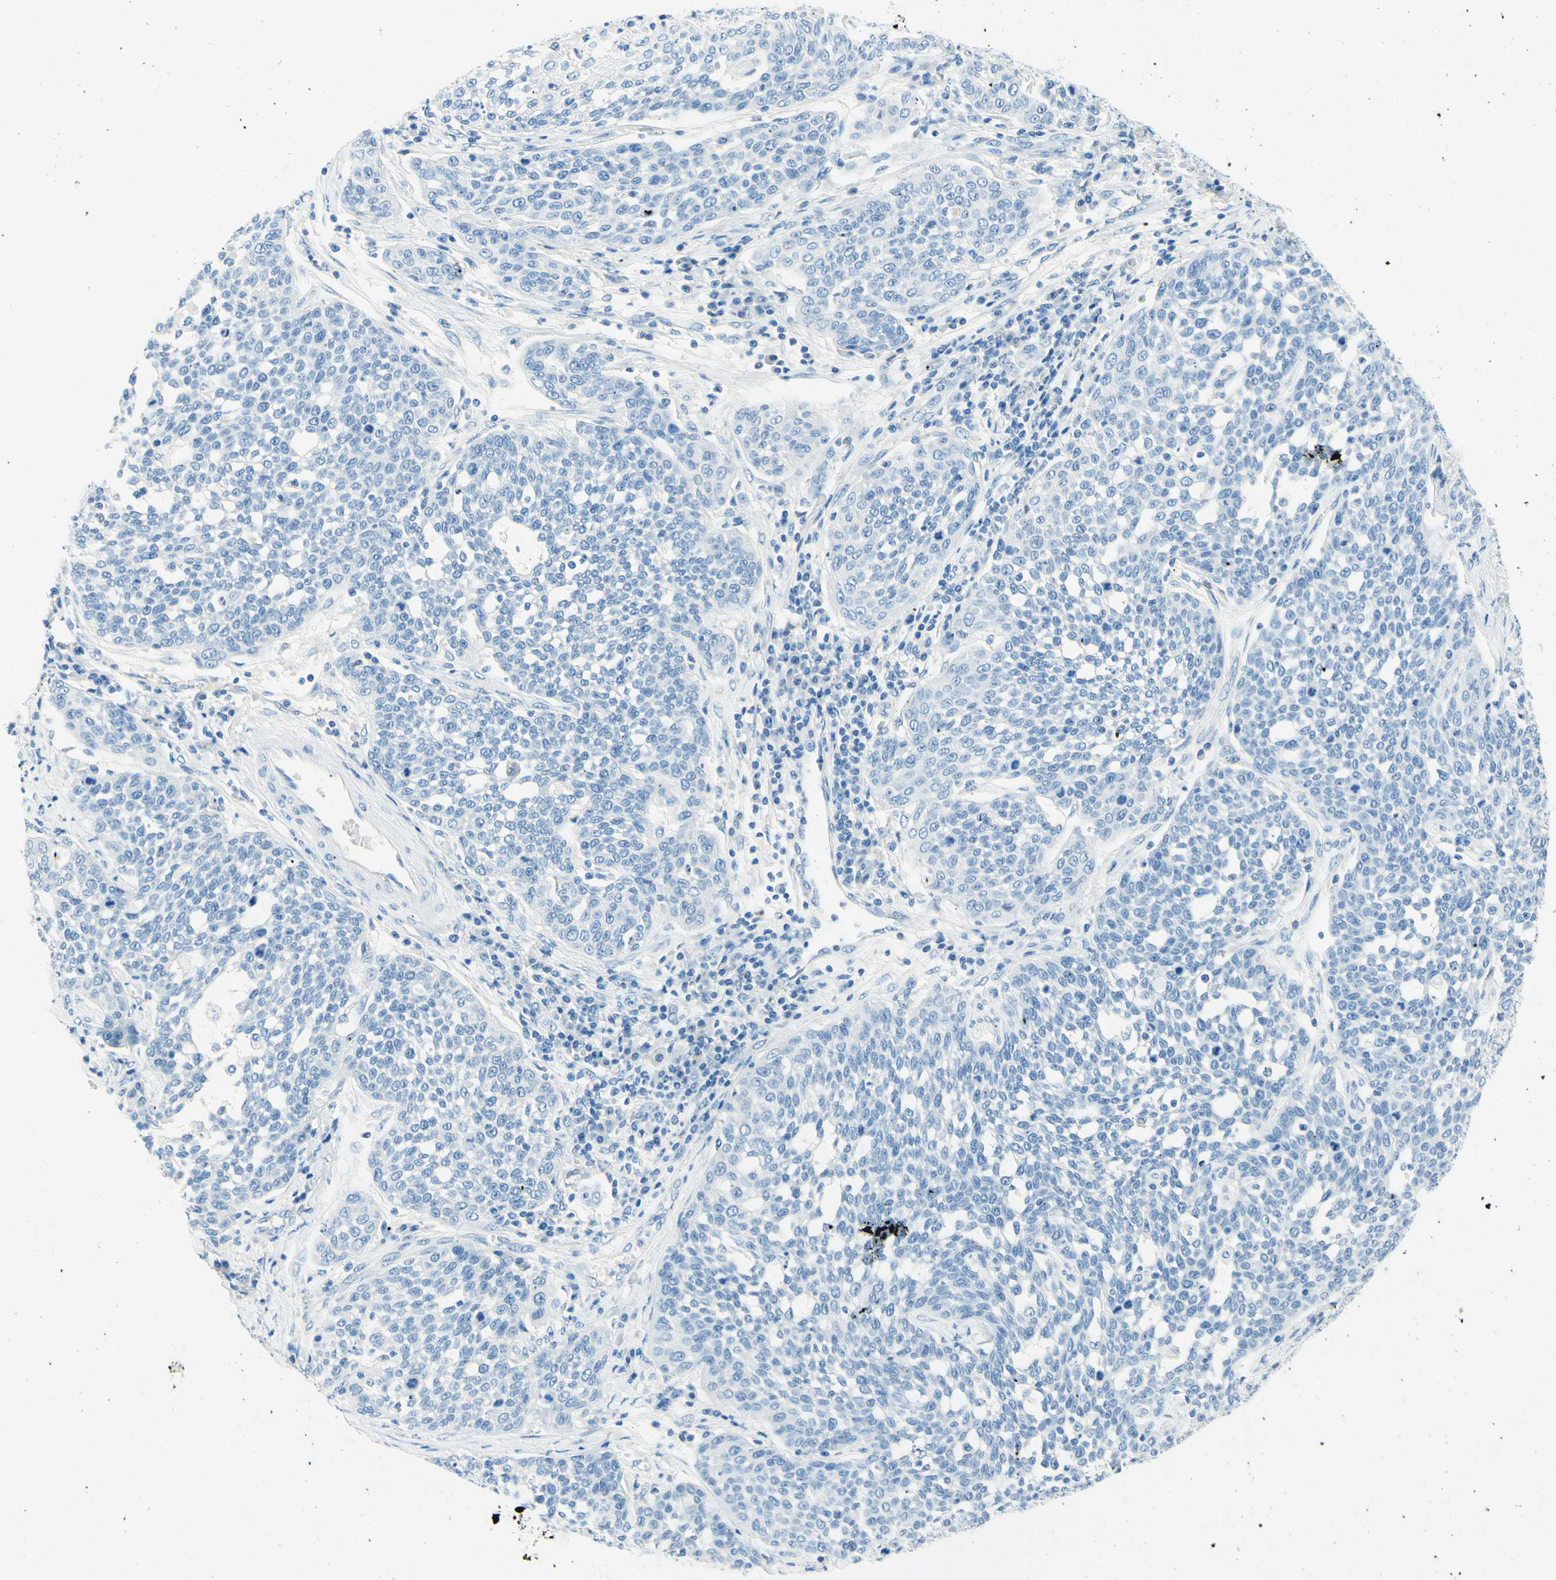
{"staining": {"intensity": "negative", "quantity": "none", "location": "none"}, "tissue": "cervical cancer", "cell_type": "Tumor cells", "image_type": "cancer", "snomed": [{"axis": "morphology", "description": "Squamous cell carcinoma, NOS"}, {"axis": "topography", "description": "Cervix"}], "caption": "Photomicrograph shows no protein staining in tumor cells of cervical squamous cell carcinoma tissue.", "gene": "PASD1", "patient": {"sex": "female", "age": 34}}